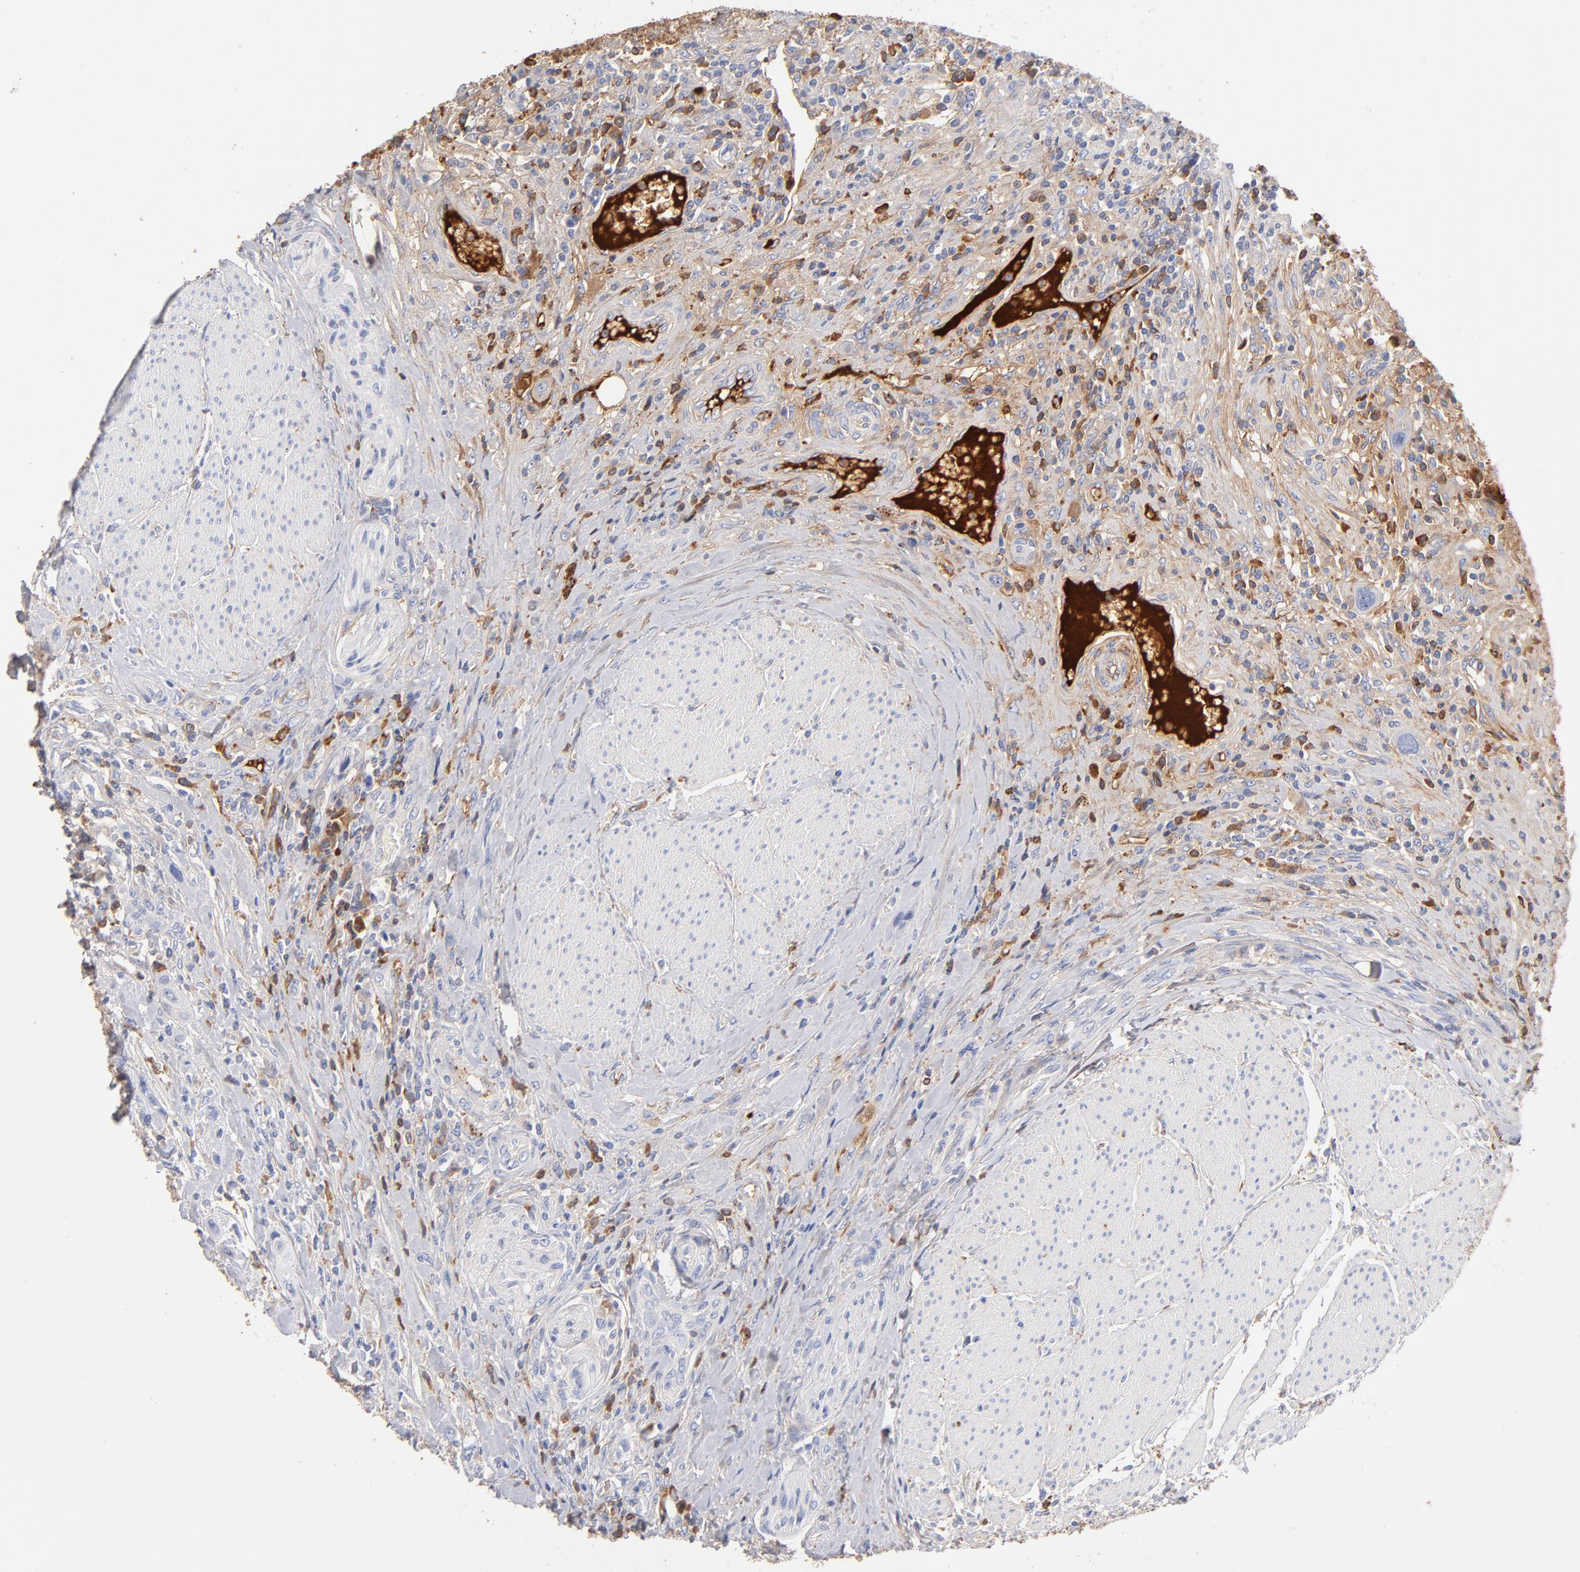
{"staining": {"intensity": "negative", "quantity": "none", "location": "none"}, "tissue": "urothelial cancer", "cell_type": "Tumor cells", "image_type": "cancer", "snomed": [{"axis": "morphology", "description": "Urothelial carcinoma, High grade"}, {"axis": "topography", "description": "Urinary bladder"}], "caption": "Immunohistochemistry (IHC) of urothelial cancer demonstrates no positivity in tumor cells.", "gene": "C3", "patient": {"sex": "male", "age": 50}}